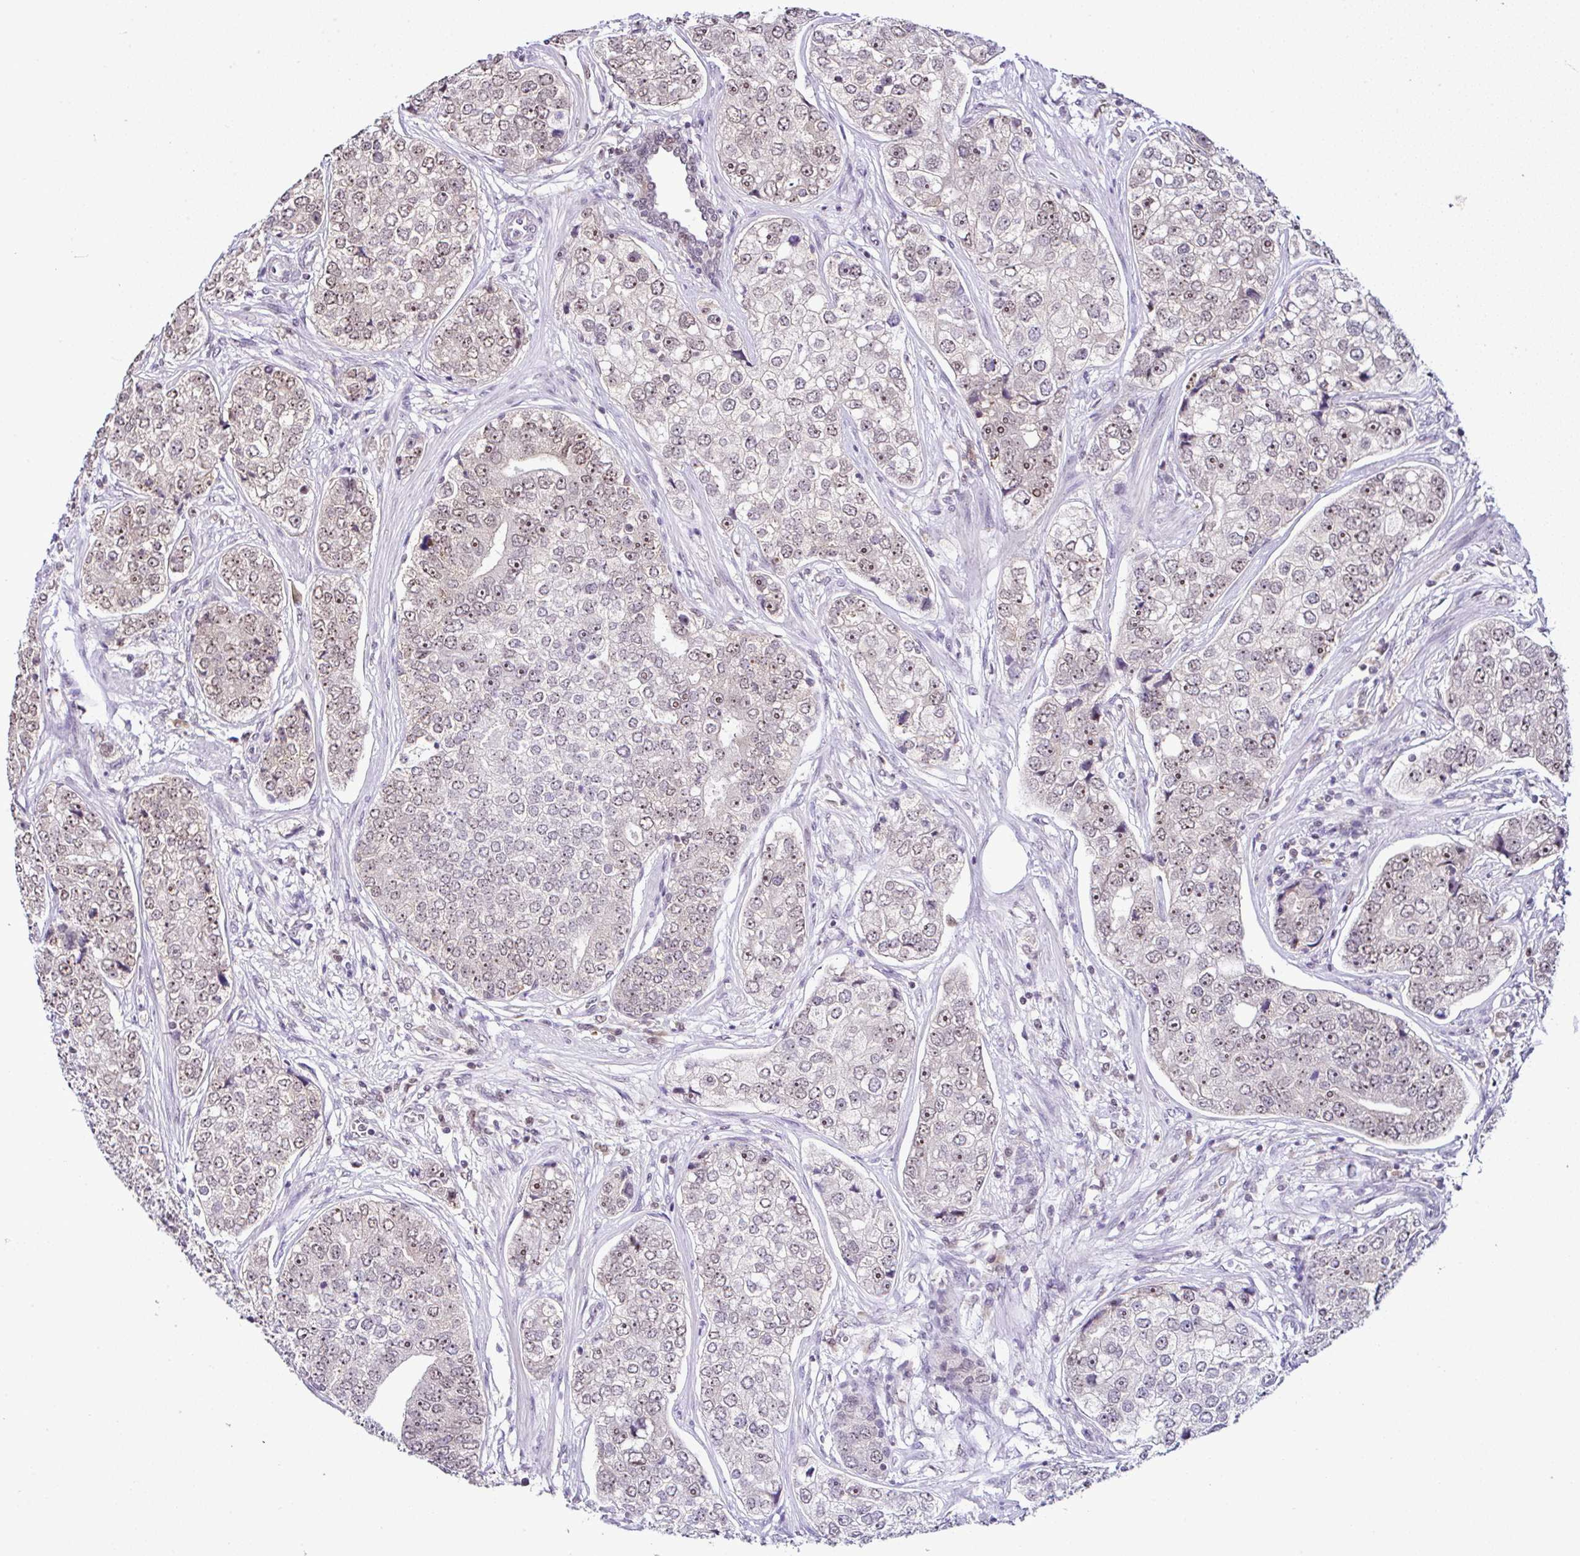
{"staining": {"intensity": "weak", "quantity": "25%-75%", "location": "nuclear"}, "tissue": "prostate cancer", "cell_type": "Tumor cells", "image_type": "cancer", "snomed": [{"axis": "morphology", "description": "Adenocarcinoma, High grade"}, {"axis": "topography", "description": "Prostate"}], "caption": "Human prostate cancer (adenocarcinoma (high-grade)) stained with a protein marker shows weak staining in tumor cells.", "gene": "PTPN2", "patient": {"sex": "male", "age": 60}}